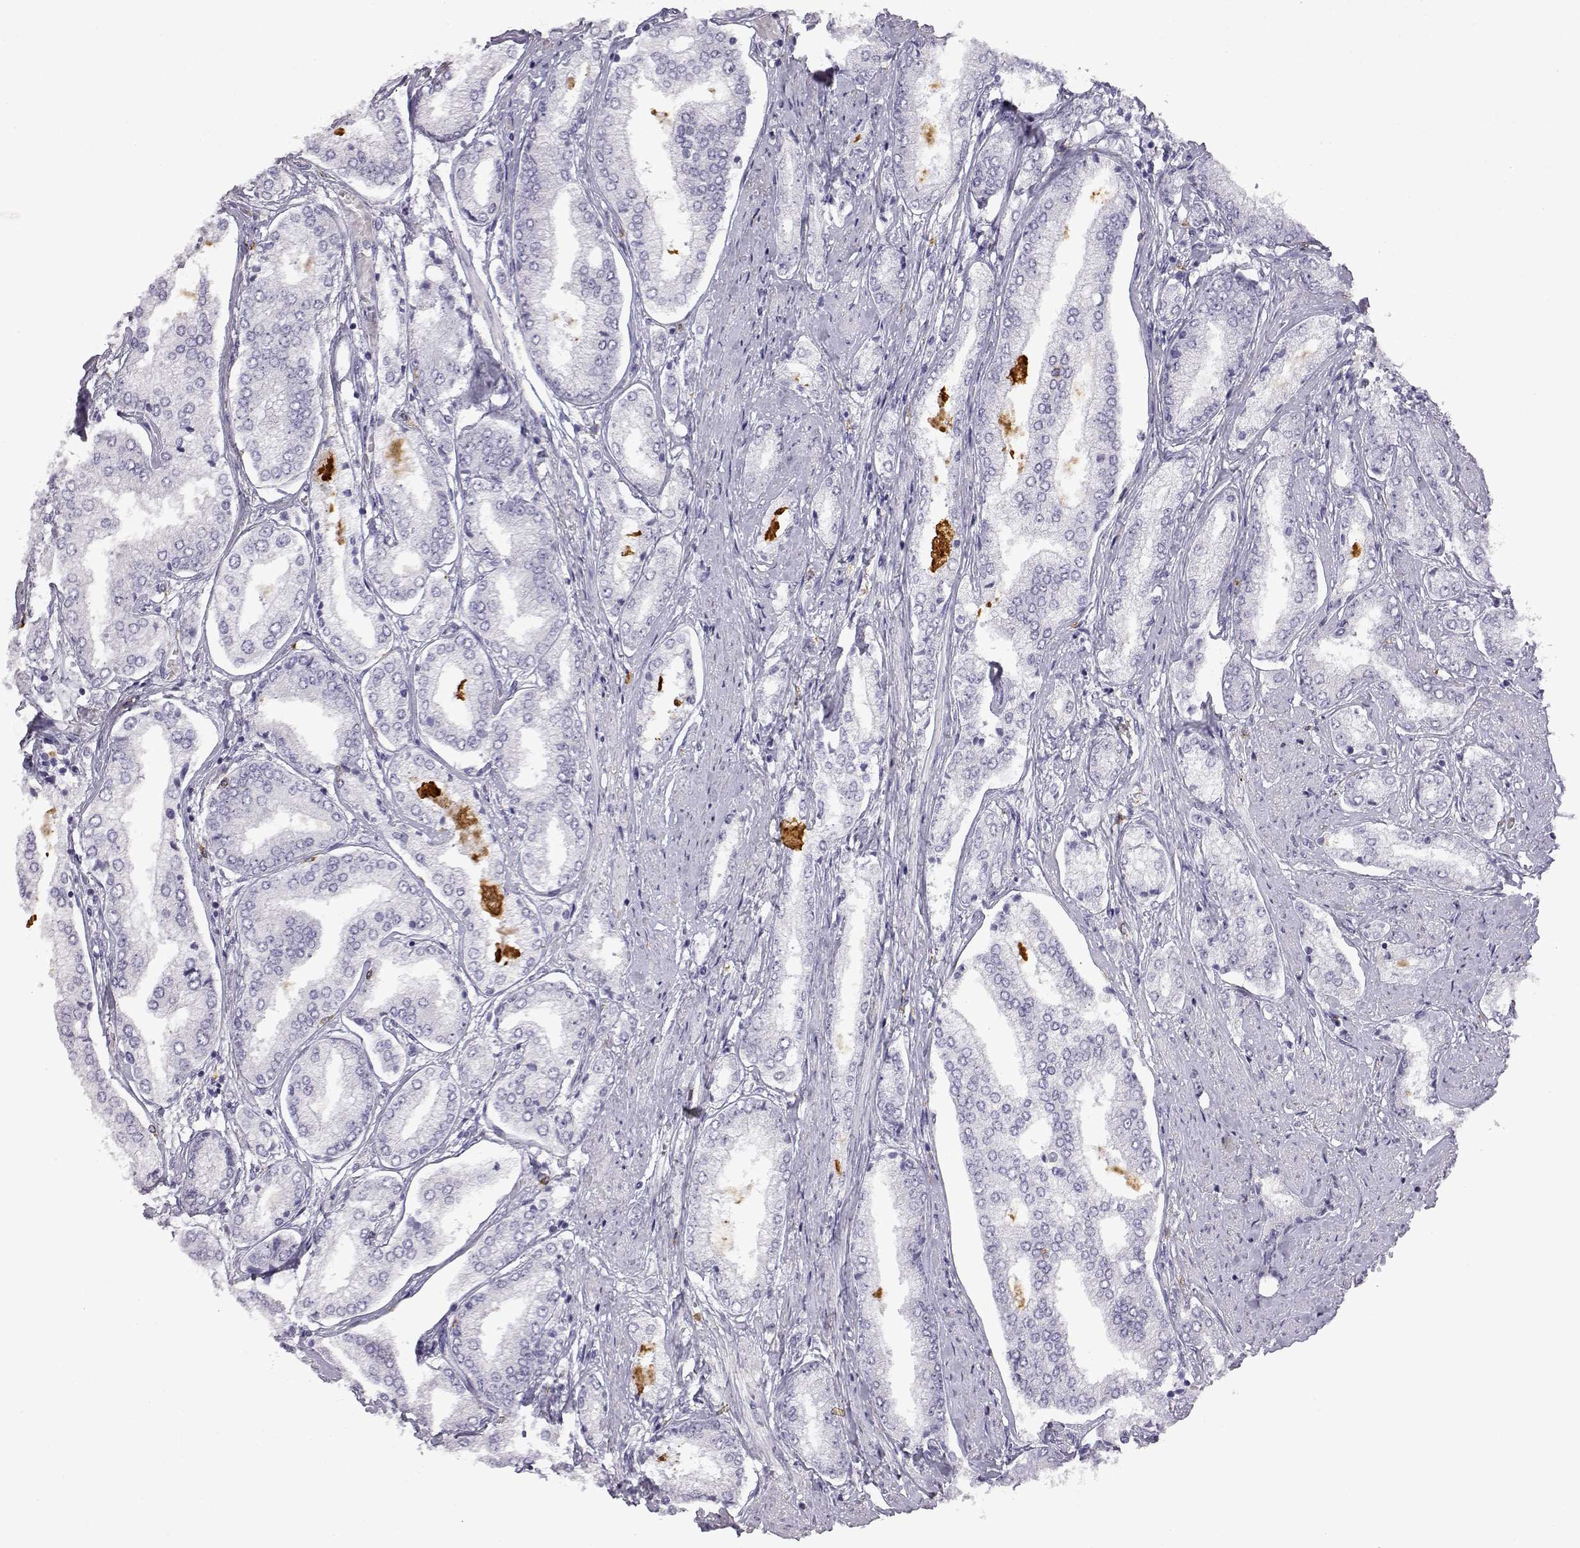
{"staining": {"intensity": "negative", "quantity": "none", "location": "none"}, "tissue": "prostate cancer", "cell_type": "Tumor cells", "image_type": "cancer", "snomed": [{"axis": "morphology", "description": "Adenocarcinoma, NOS"}, {"axis": "topography", "description": "Prostate"}], "caption": "This is a micrograph of immunohistochemistry (IHC) staining of adenocarcinoma (prostate), which shows no staining in tumor cells. The staining was performed using DAB (3,3'-diaminobenzidine) to visualize the protein expression in brown, while the nuclei were stained in blue with hematoxylin (Magnification: 20x).", "gene": "VGF", "patient": {"sex": "male", "age": 63}}